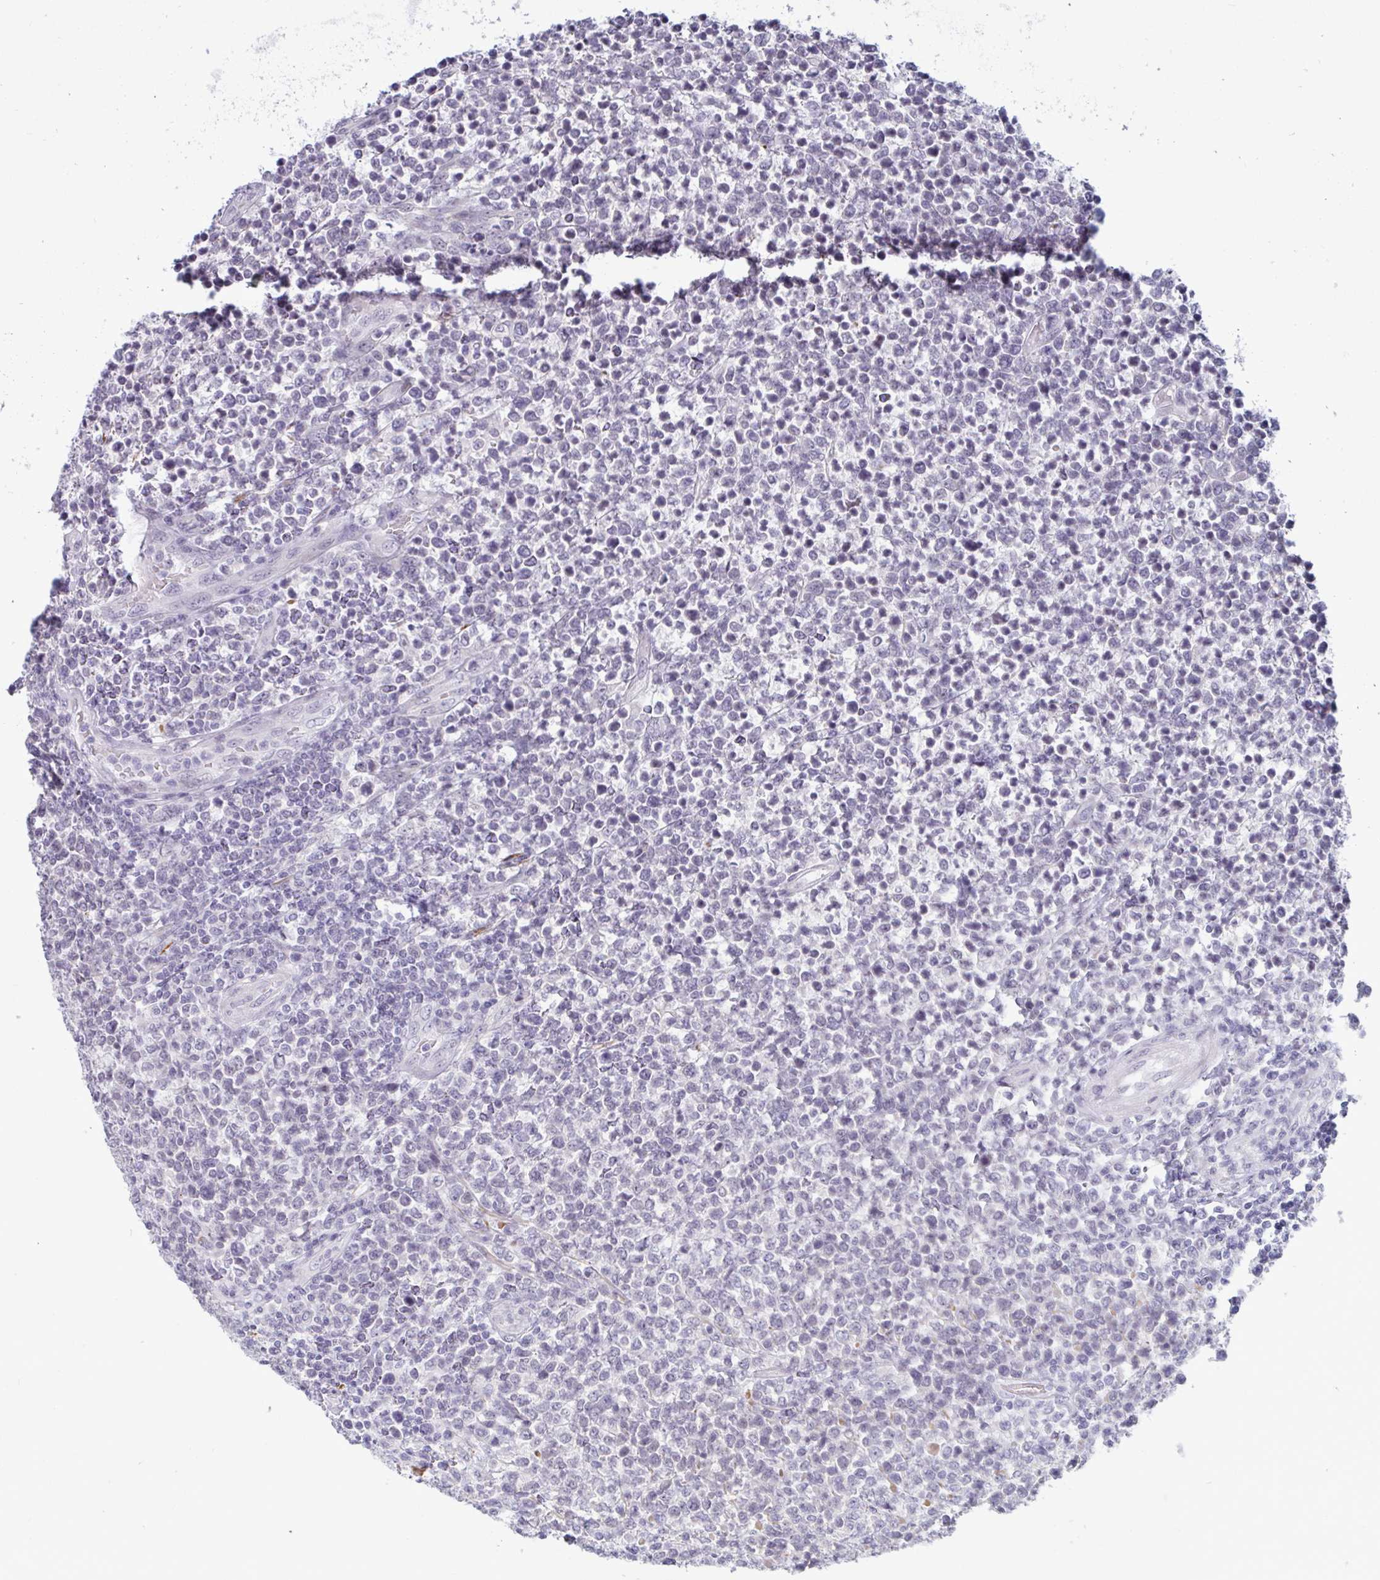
{"staining": {"intensity": "negative", "quantity": "none", "location": "none"}, "tissue": "lymphoma", "cell_type": "Tumor cells", "image_type": "cancer", "snomed": [{"axis": "morphology", "description": "Malignant lymphoma, non-Hodgkin's type, High grade"}, {"axis": "topography", "description": "Soft tissue"}], "caption": "Tumor cells are negative for brown protein staining in lymphoma.", "gene": "RNASEH1", "patient": {"sex": "female", "age": 56}}